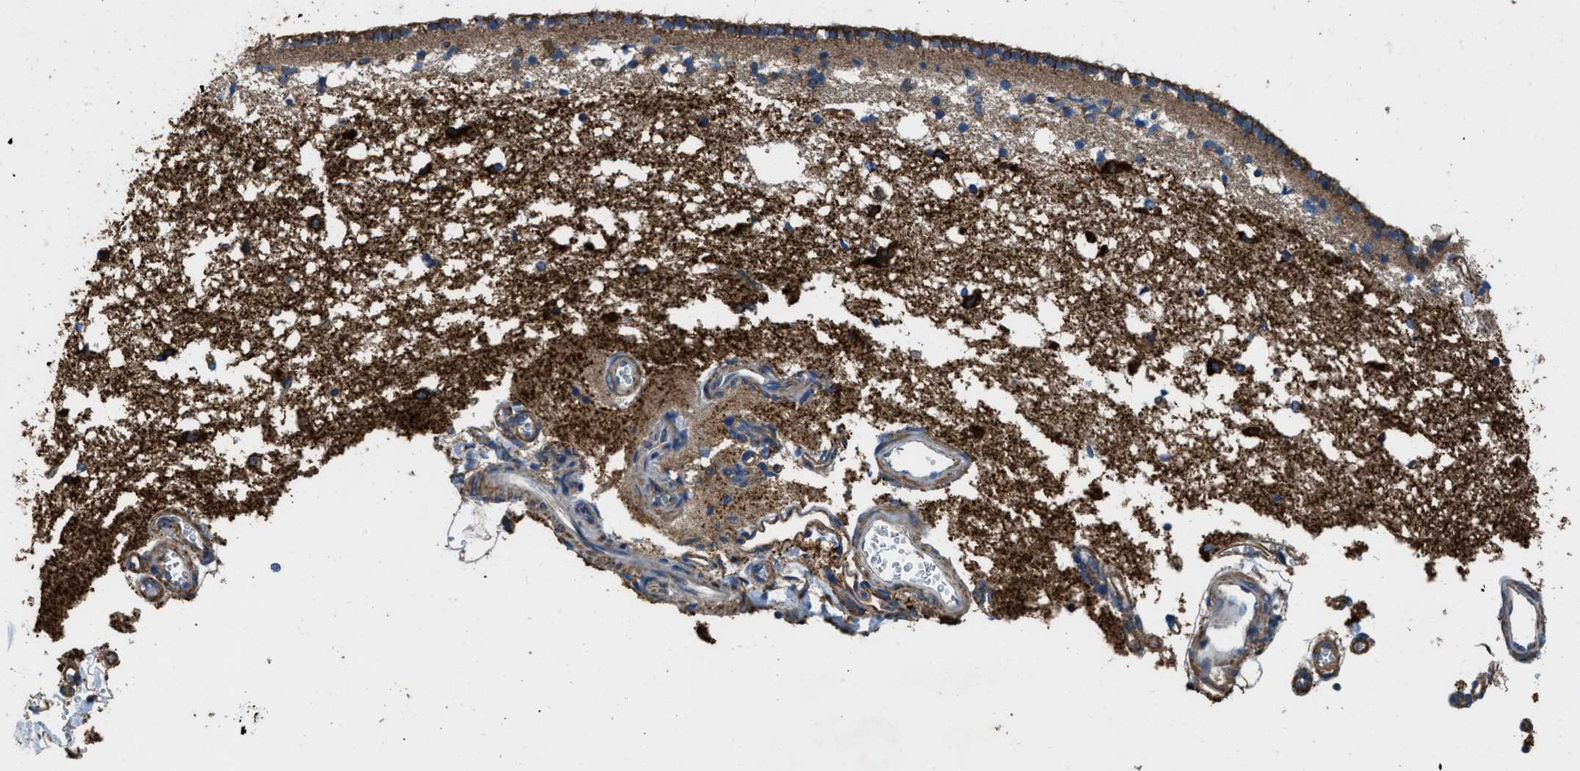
{"staining": {"intensity": "moderate", "quantity": ">75%", "location": "cytoplasmic/membranous"}, "tissue": "caudate", "cell_type": "Glial cells", "image_type": "normal", "snomed": [{"axis": "morphology", "description": "Normal tissue, NOS"}, {"axis": "topography", "description": "Lateral ventricle wall"}], "caption": "The micrograph exhibits a brown stain indicating the presence of a protein in the cytoplasmic/membranous of glial cells in caudate.", "gene": "TOMM70", "patient": {"sex": "male", "age": 45}}